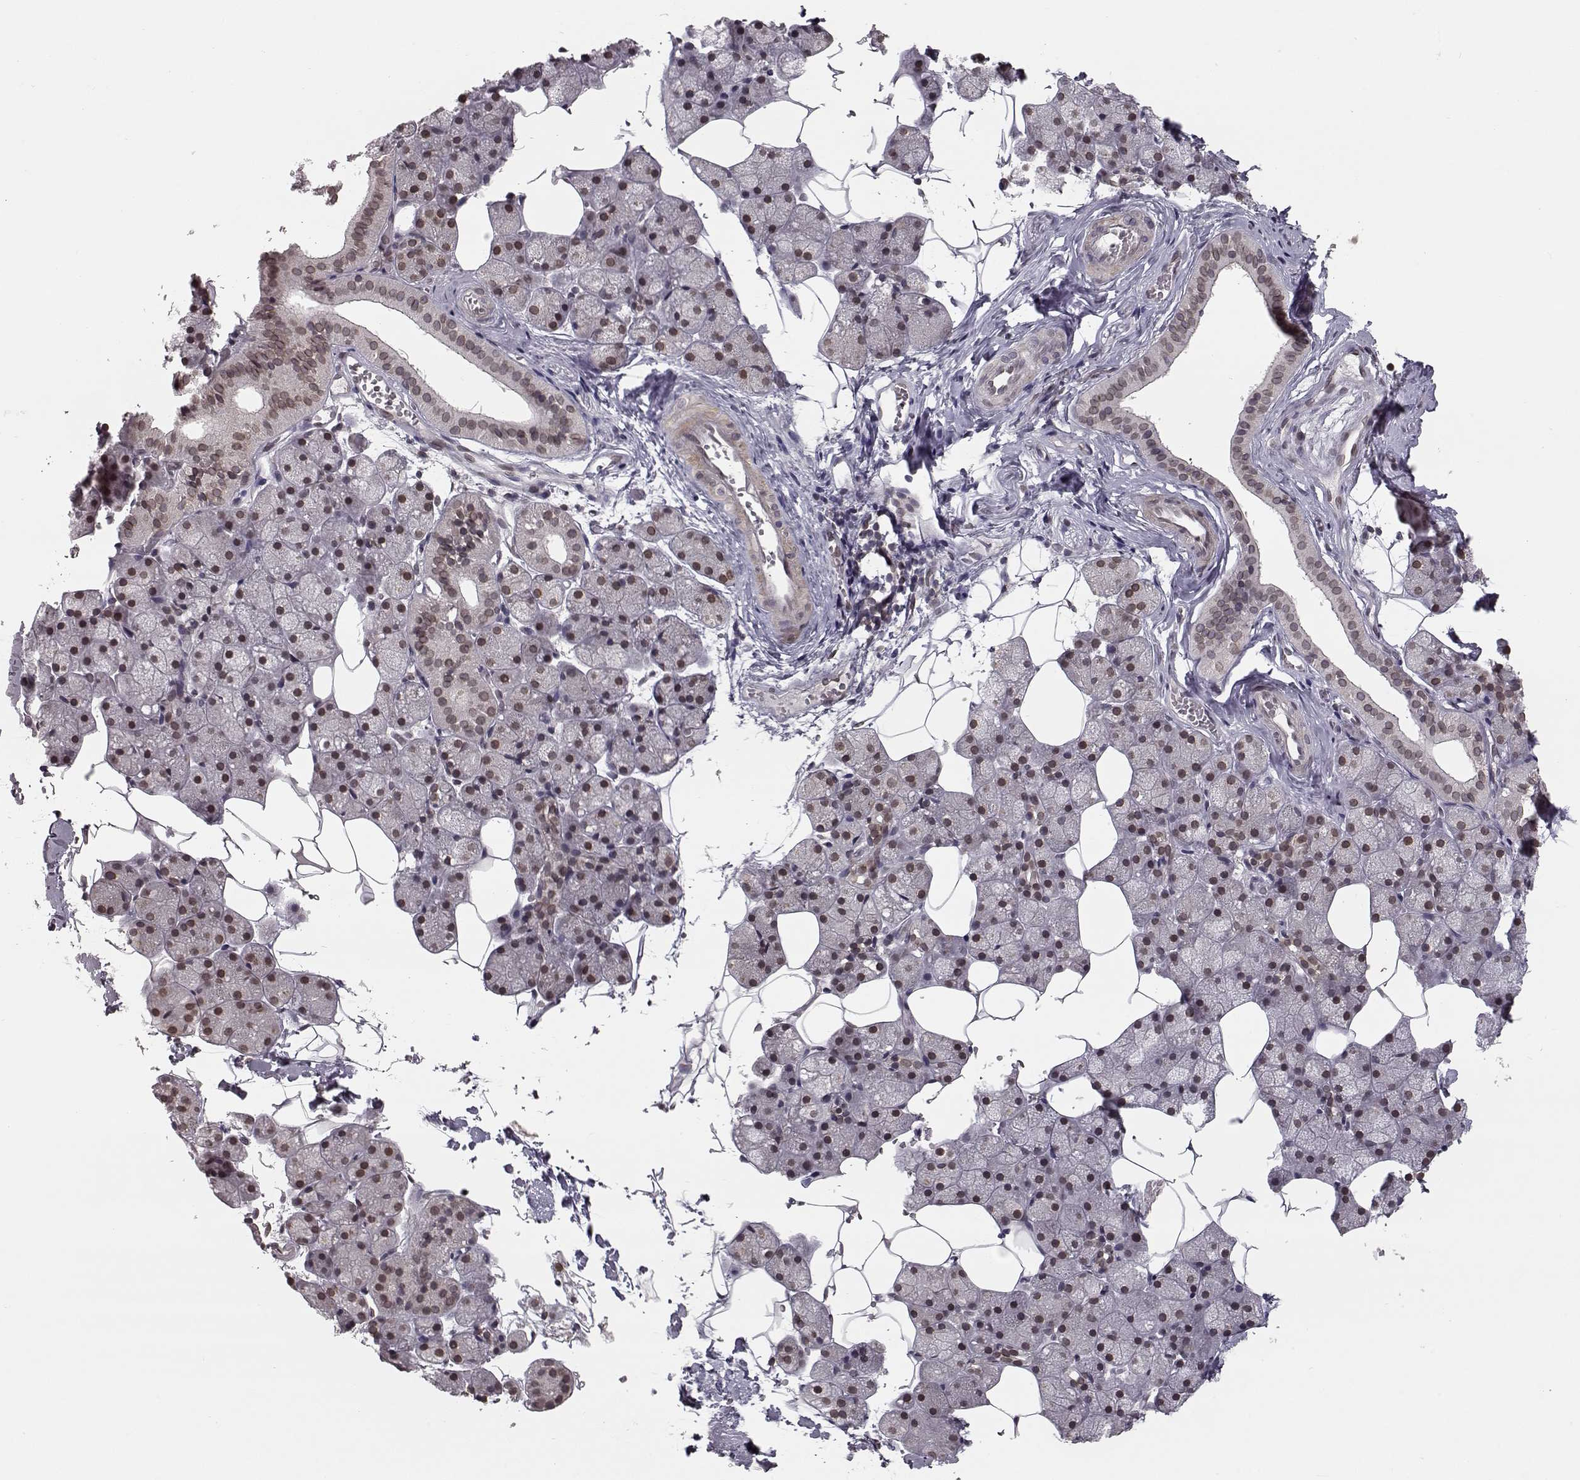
{"staining": {"intensity": "moderate", "quantity": ">75%", "location": "cytoplasmic/membranous,nuclear"}, "tissue": "salivary gland", "cell_type": "Glandular cells", "image_type": "normal", "snomed": [{"axis": "morphology", "description": "Normal tissue, NOS"}, {"axis": "topography", "description": "Salivary gland"}], "caption": "This micrograph shows normal salivary gland stained with IHC to label a protein in brown. The cytoplasmic/membranous,nuclear of glandular cells show moderate positivity for the protein. Nuclei are counter-stained blue.", "gene": "NUP37", "patient": {"sex": "male", "age": 38}}